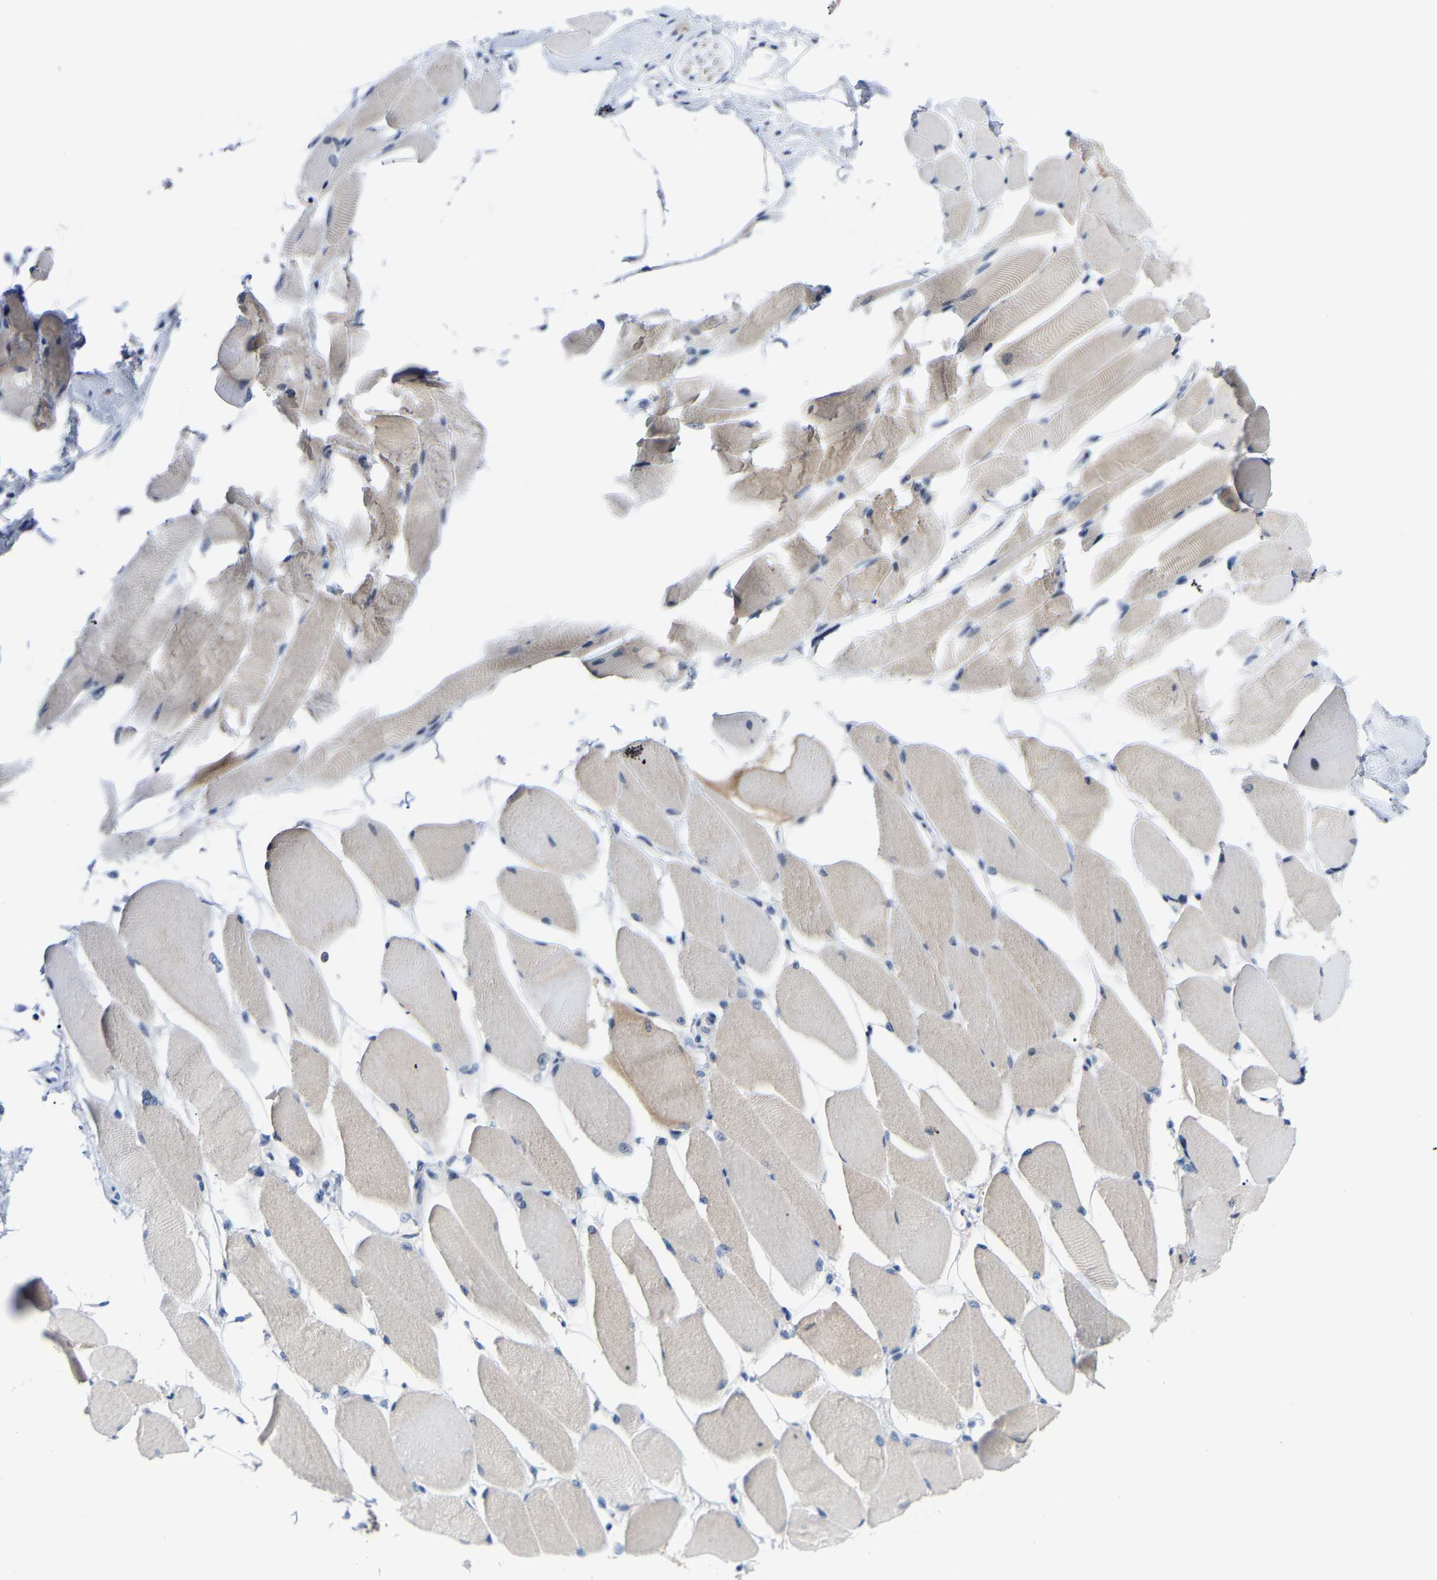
{"staining": {"intensity": "weak", "quantity": ">75%", "location": "cytoplasmic/membranous"}, "tissue": "skeletal muscle", "cell_type": "Myocytes", "image_type": "normal", "snomed": [{"axis": "morphology", "description": "Normal tissue, NOS"}, {"axis": "topography", "description": "Skeletal muscle"}, {"axis": "topography", "description": "Peripheral nerve tissue"}], "caption": "IHC of normal skeletal muscle shows low levels of weak cytoplasmic/membranous positivity in approximately >75% of myocytes.", "gene": "ABTB2", "patient": {"sex": "female", "age": 84}}